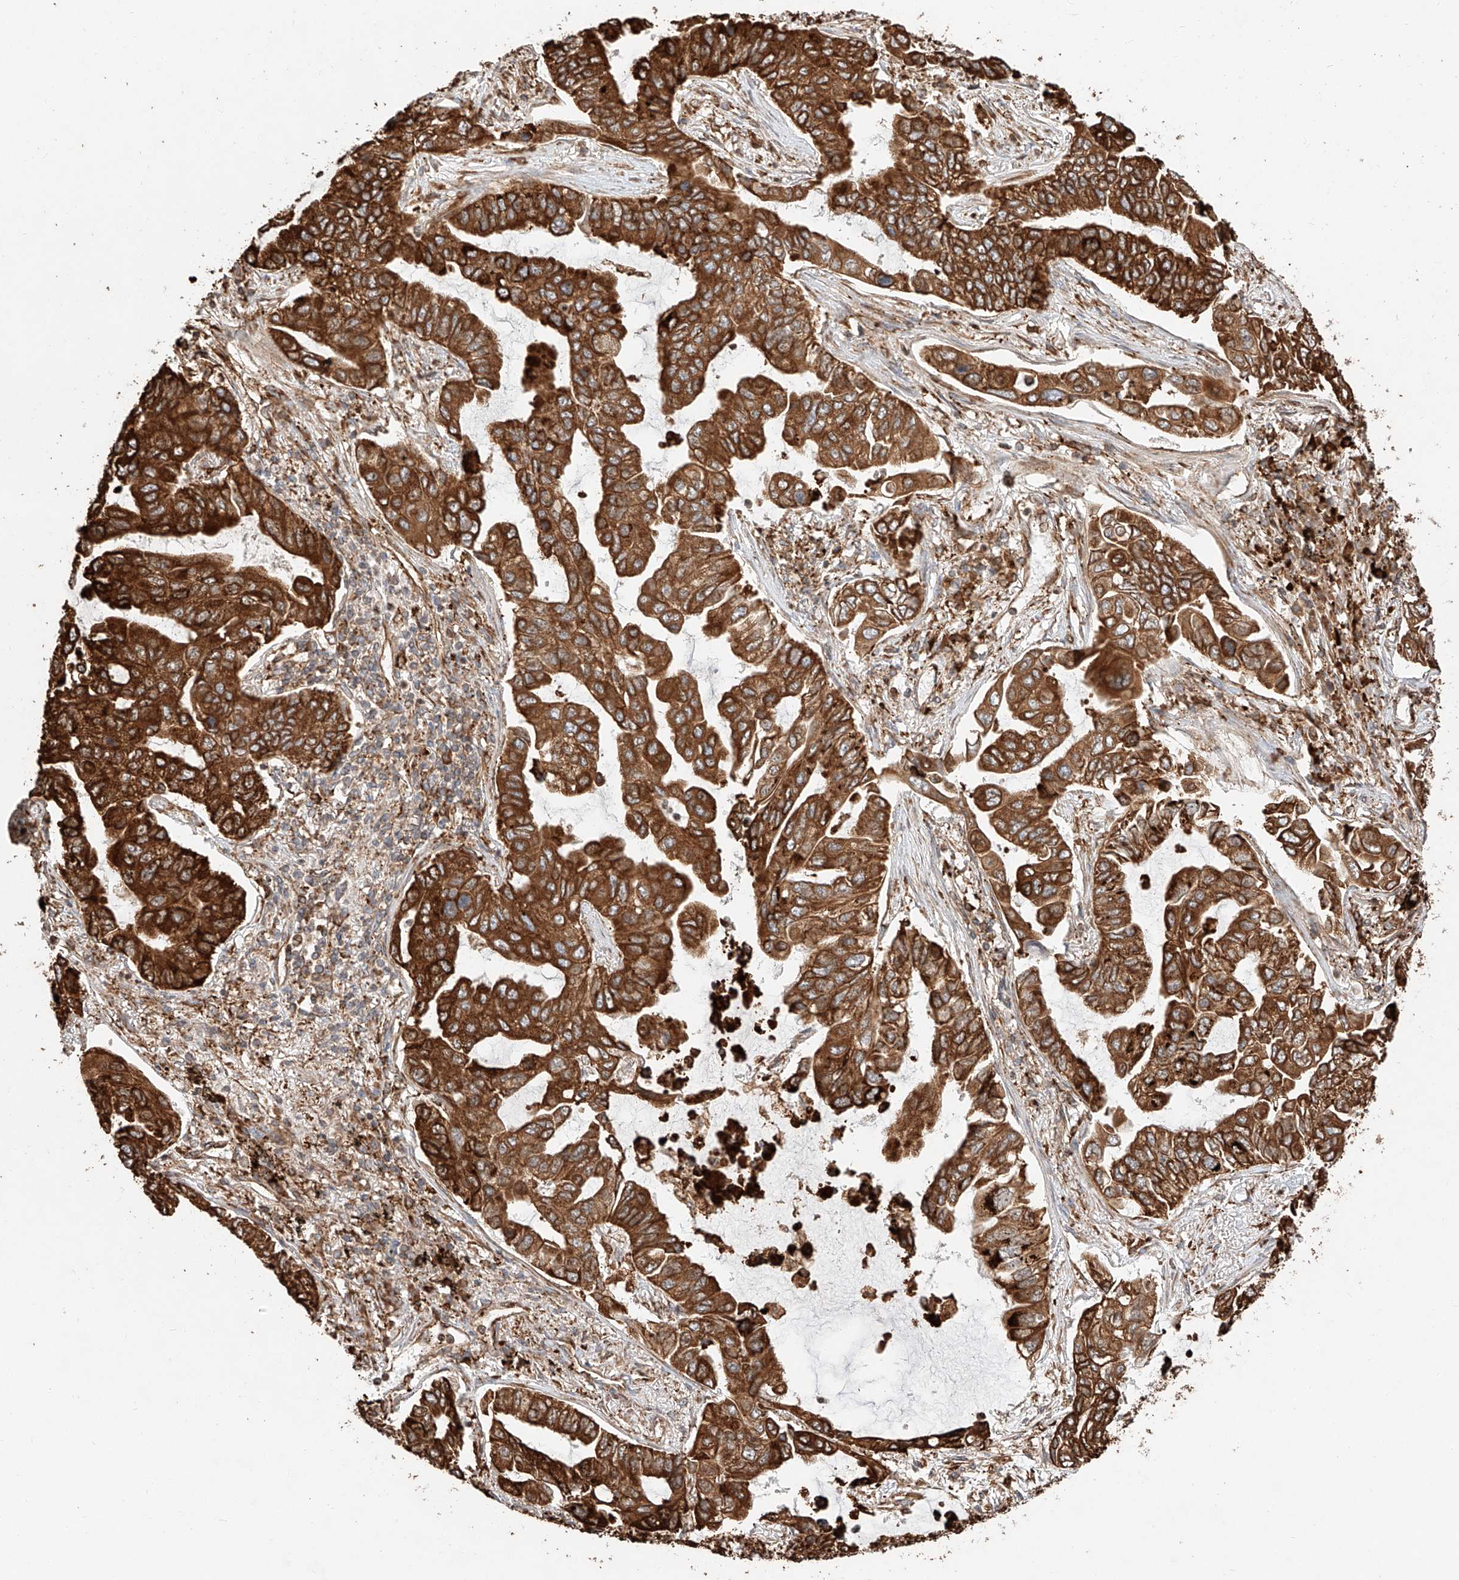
{"staining": {"intensity": "strong", "quantity": ">75%", "location": "cytoplasmic/membranous"}, "tissue": "lung cancer", "cell_type": "Tumor cells", "image_type": "cancer", "snomed": [{"axis": "morphology", "description": "Adenocarcinoma, NOS"}, {"axis": "topography", "description": "Lung"}], "caption": "Lung cancer (adenocarcinoma) stained with a brown dye exhibits strong cytoplasmic/membranous positive positivity in approximately >75% of tumor cells.", "gene": "ZNF84", "patient": {"sex": "male", "age": 64}}